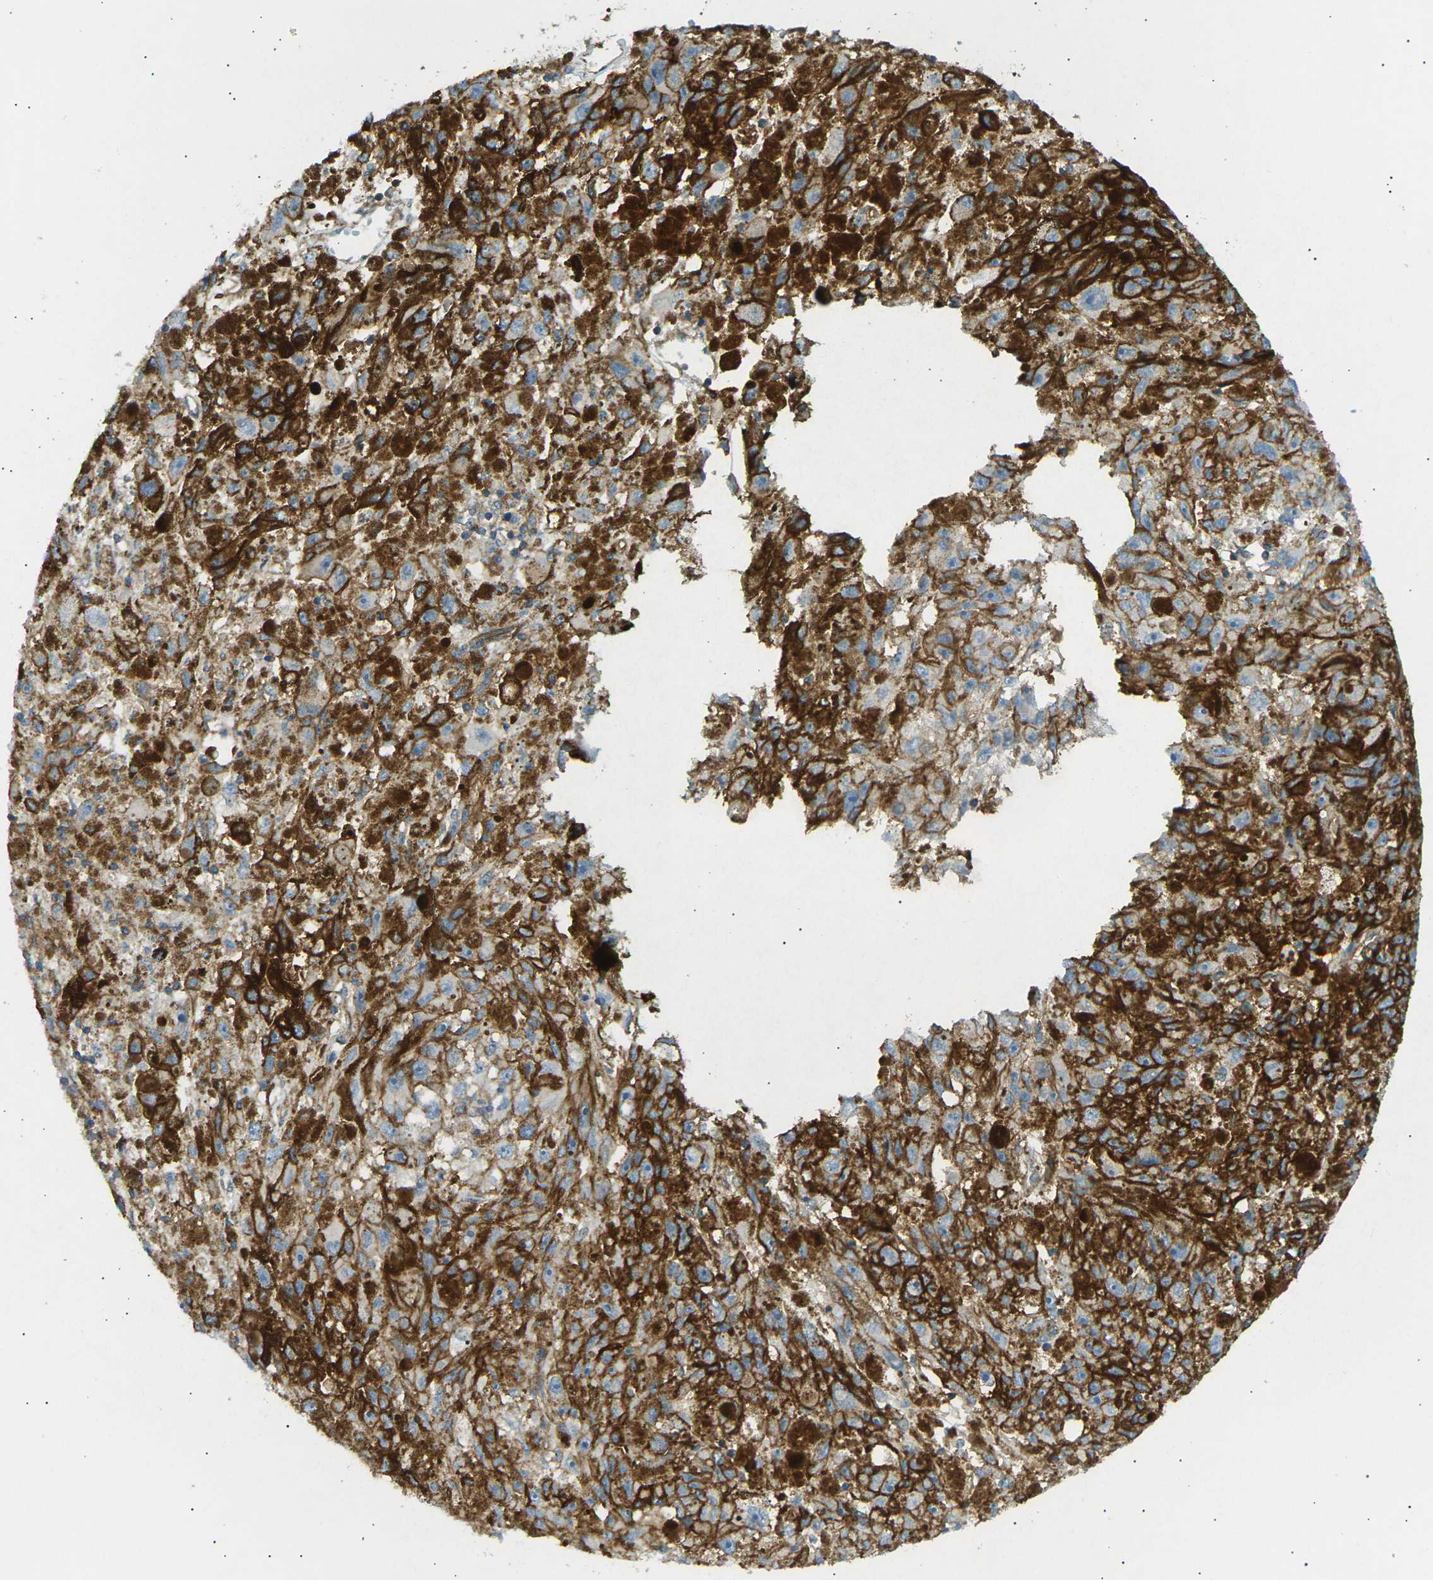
{"staining": {"intensity": "strong", "quantity": "25%-75%", "location": "cytoplasmic/membranous"}, "tissue": "melanoma", "cell_type": "Tumor cells", "image_type": "cancer", "snomed": [{"axis": "morphology", "description": "Malignant melanoma, NOS"}, {"axis": "topography", "description": "Skin"}], "caption": "Brown immunohistochemical staining in human malignant melanoma reveals strong cytoplasmic/membranous staining in approximately 25%-75% of tumor cells.", "gene": "ATP2B4", "patient": {"sex": "female", "age": 104}}